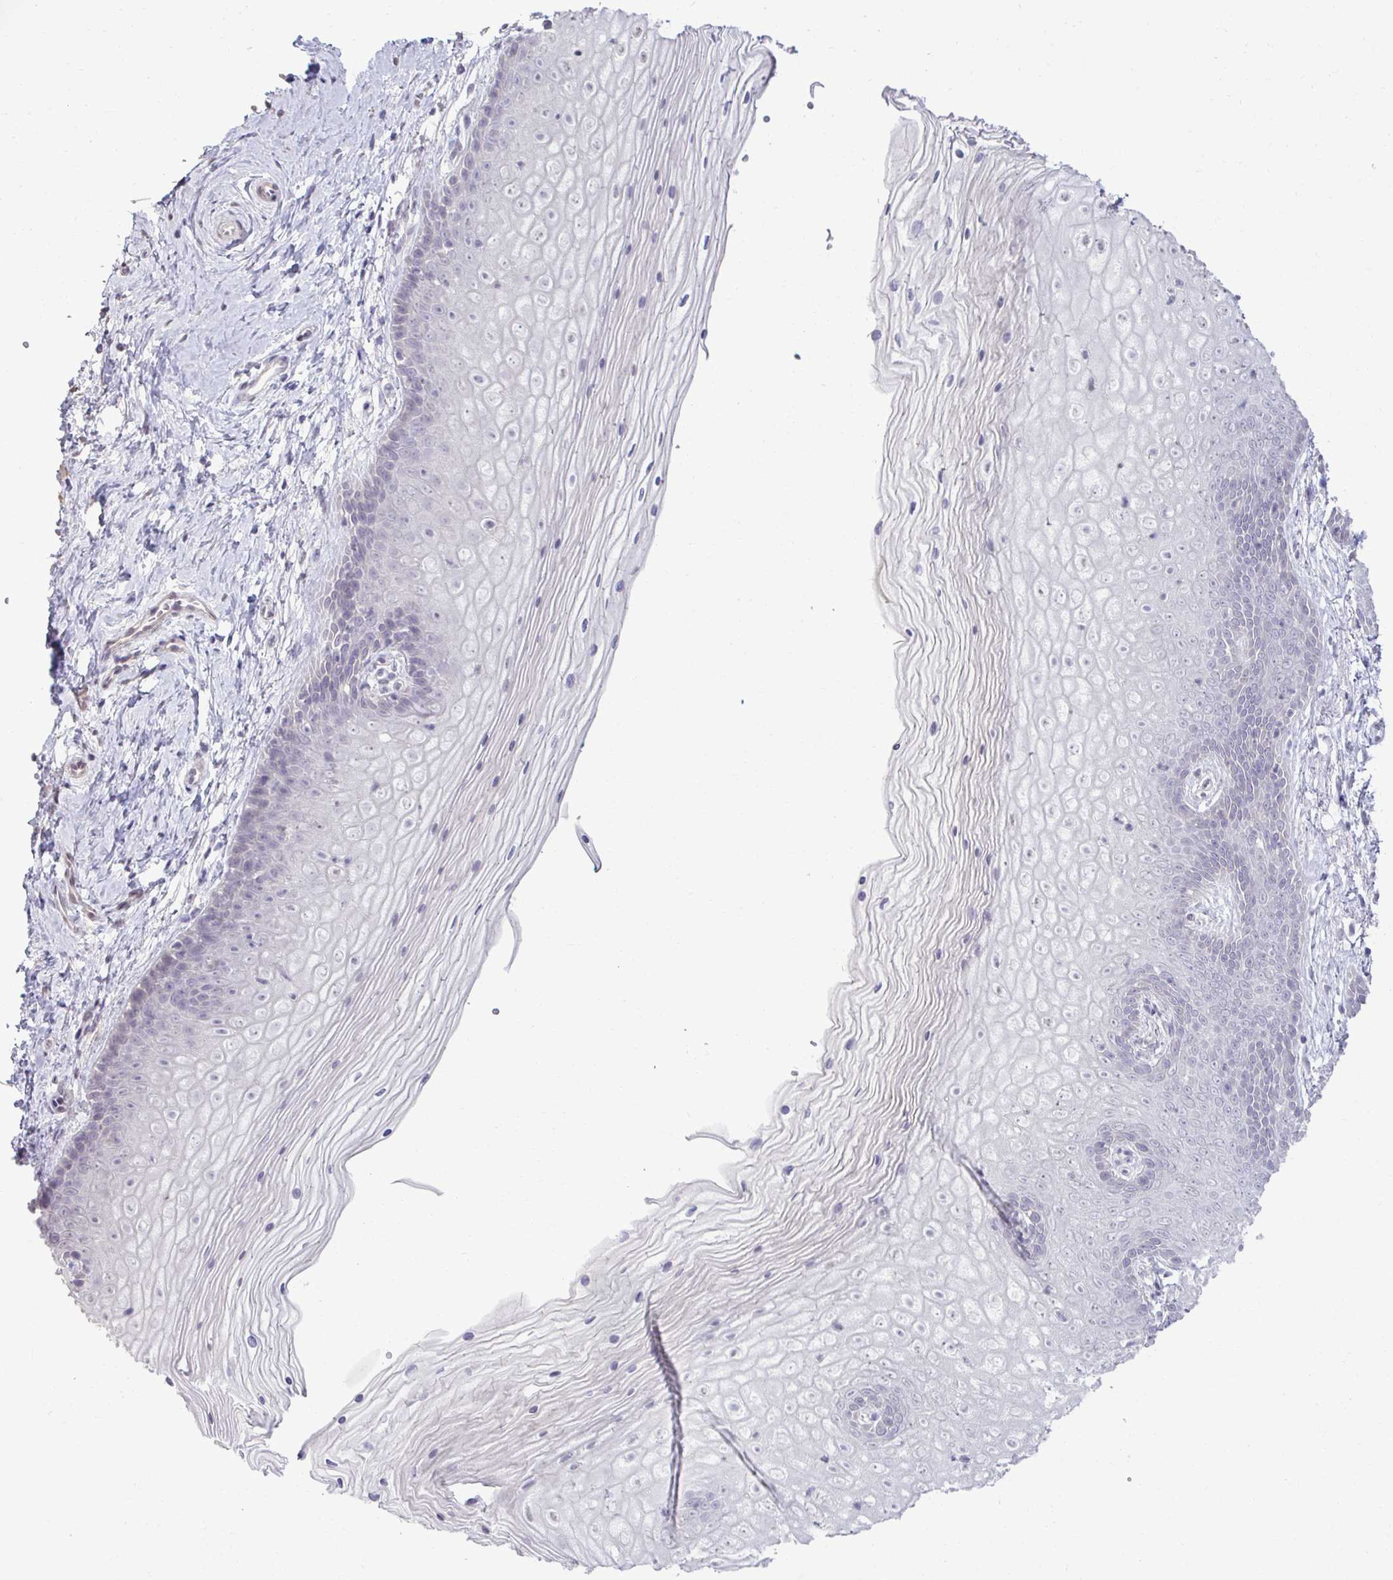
{"staining": {"intensity": "negative", "quantity": "none", "location": "none"}, "tissue": "vagina", "cell_type": "Squamous epithelial cells", "image_type": "normal", "snomed": [{"axis": "morphology", "description": "Normal tissue, NOS"}, {"axis": "topography", "description": "Vagina"}], "caption": "Immunohistochemical staining of unremarkable vagina shows no significant expression in squamous epithelial cells.", "gene": "SLC30A3", "patient": {"sex": "female", "age": 38}}